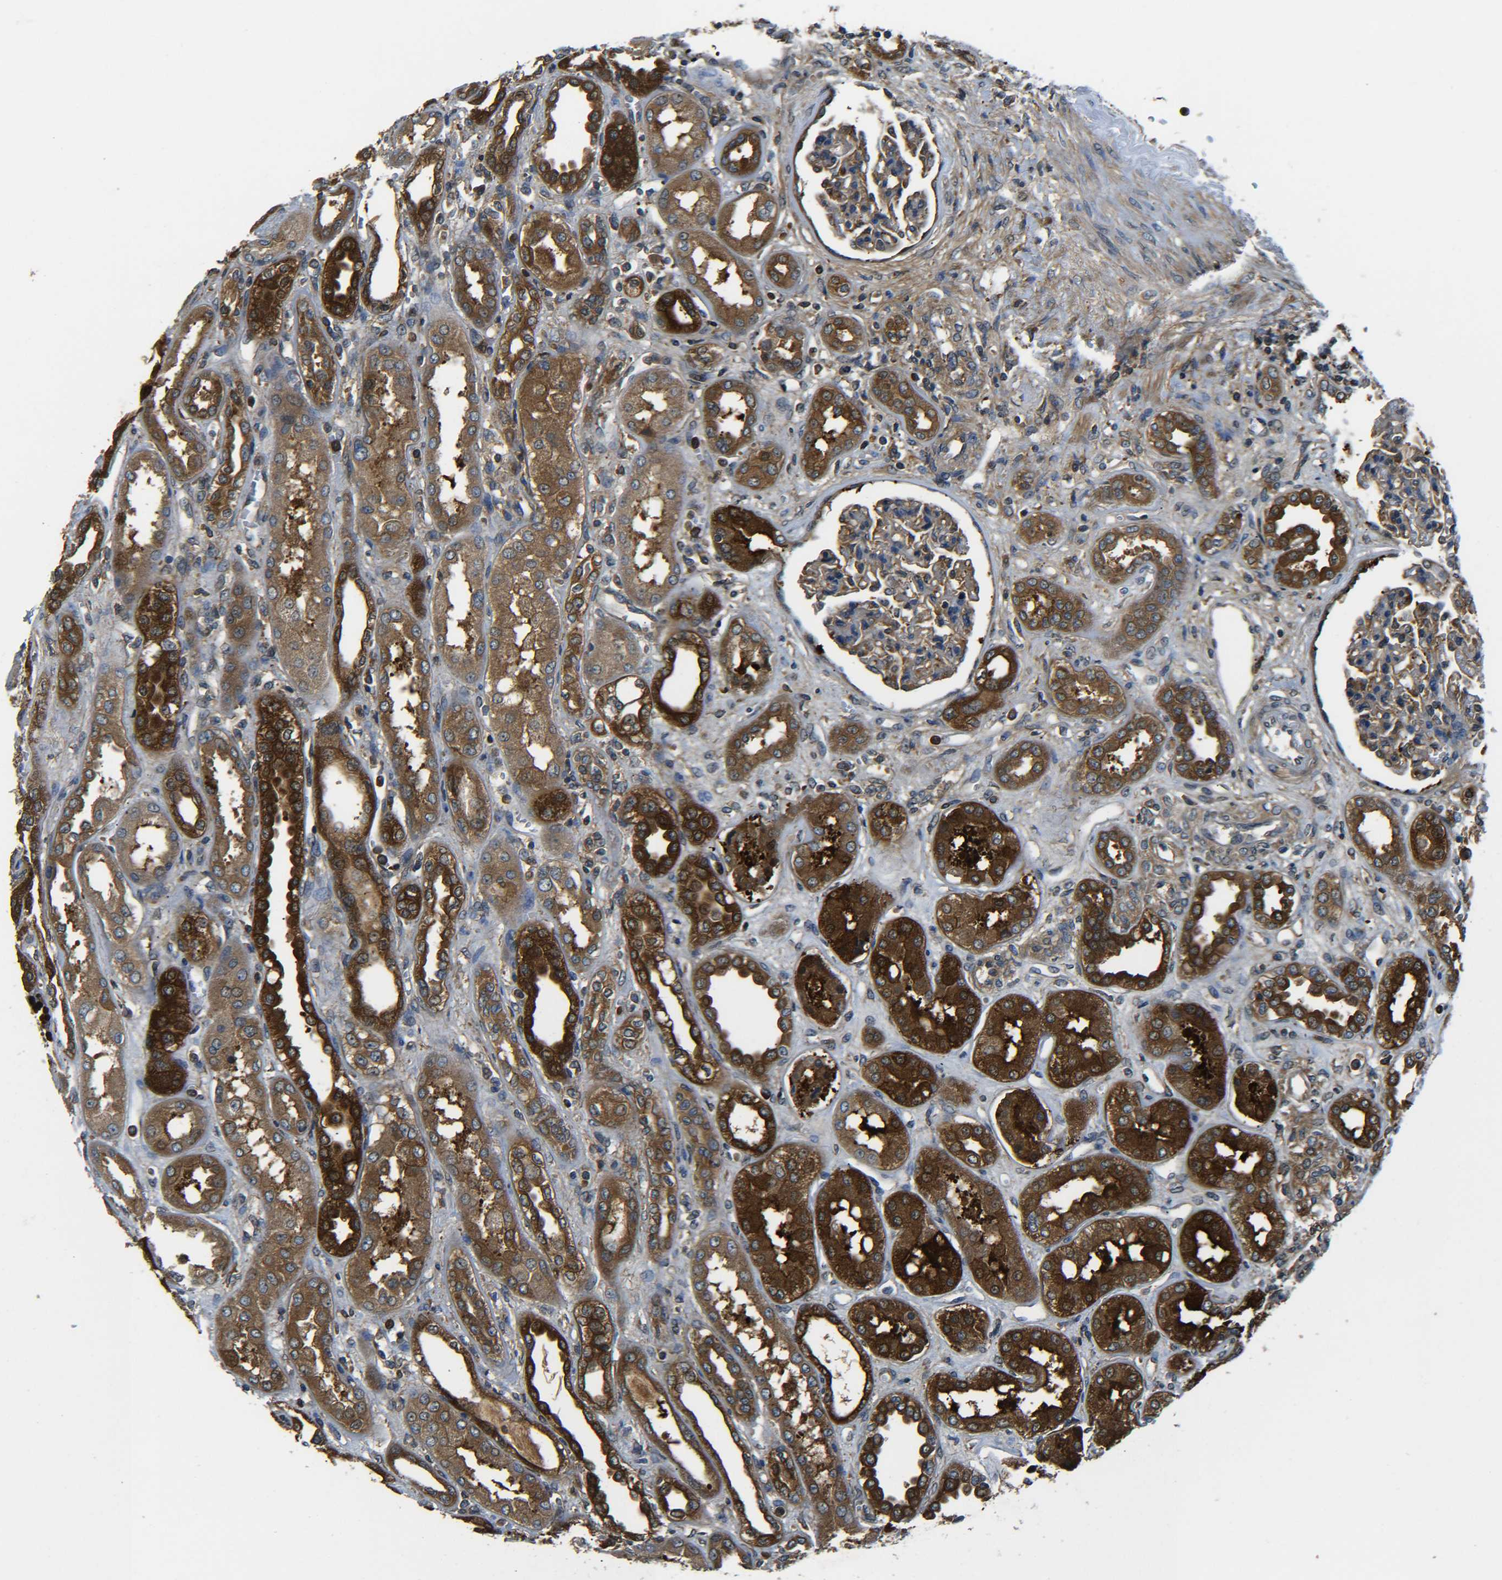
{"staining": {"intensity": "weak", "quantity": "25%-75%", "location": "cytoplasmic/membranous"}, "tissue": "kidney", "cell_type": "Cells in glomeruli", "image_type": "normal", "snomed": [{"axis": "morphology", "description": "Normal tissue, NOS"}, {"axis": "topography", "description": "Kidney"}], "caption": "Immunohistochemical staining of benign human kidney displays 25%-75% levels of weak cytoplasmic/membranous protein staining in about 25%-75% of cells in glomeruli. (IHC, brightfield microscopy, high magnification).", "gene": "PREB", "patient": {"sex": "male", "age": 59}}